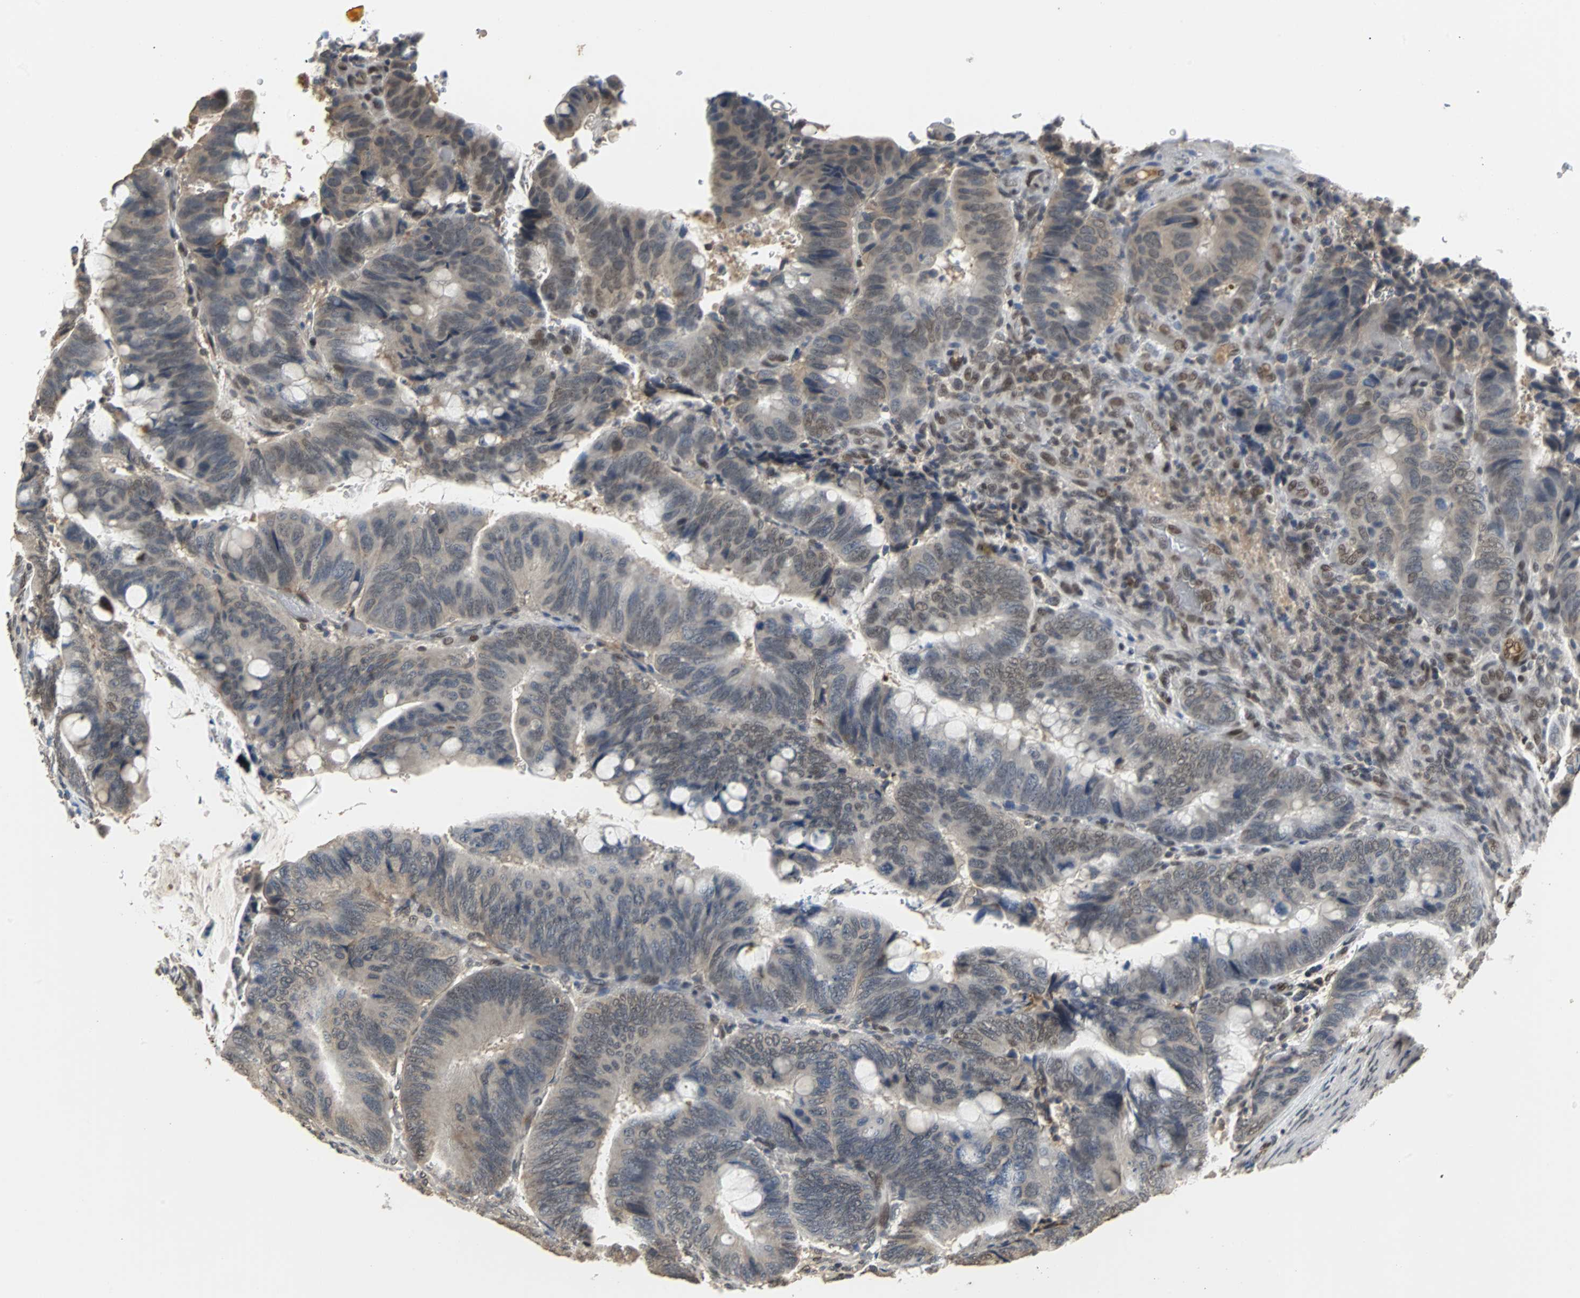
{"staining": {"intensity": "weak", "quantity": "25%-75%", "location": "cytoplasmic/membranous"}, "tissue": "colorectal cancer", "cell_type": "Tumor cells", "image_type": "cancer", "snomed": [{"axis": "morphology", "description": "Normal tissue, NOS"}, {"axis": "morphology", "description": "Adenocarcinoma, NOS"}, {"axis": "topography", "description": "Rectum"}, {"axis": "topography", "description": "Peripheral nerve tissue"}], "caption": "Immunohistochemistry (IHC) staining of colorectal cancer, which shows low levels of weak cytoplasmic/membranous staining in about 25%-75% of tumor cells indicating weak cytoplasmic/membranous protein expression. The staining was performed using DAB (brown) for protein detection and nuclei were counterstained in hematoxylin (blue).", "gene": "PHC1", "patient": {"sex": "male", "age": 92}}